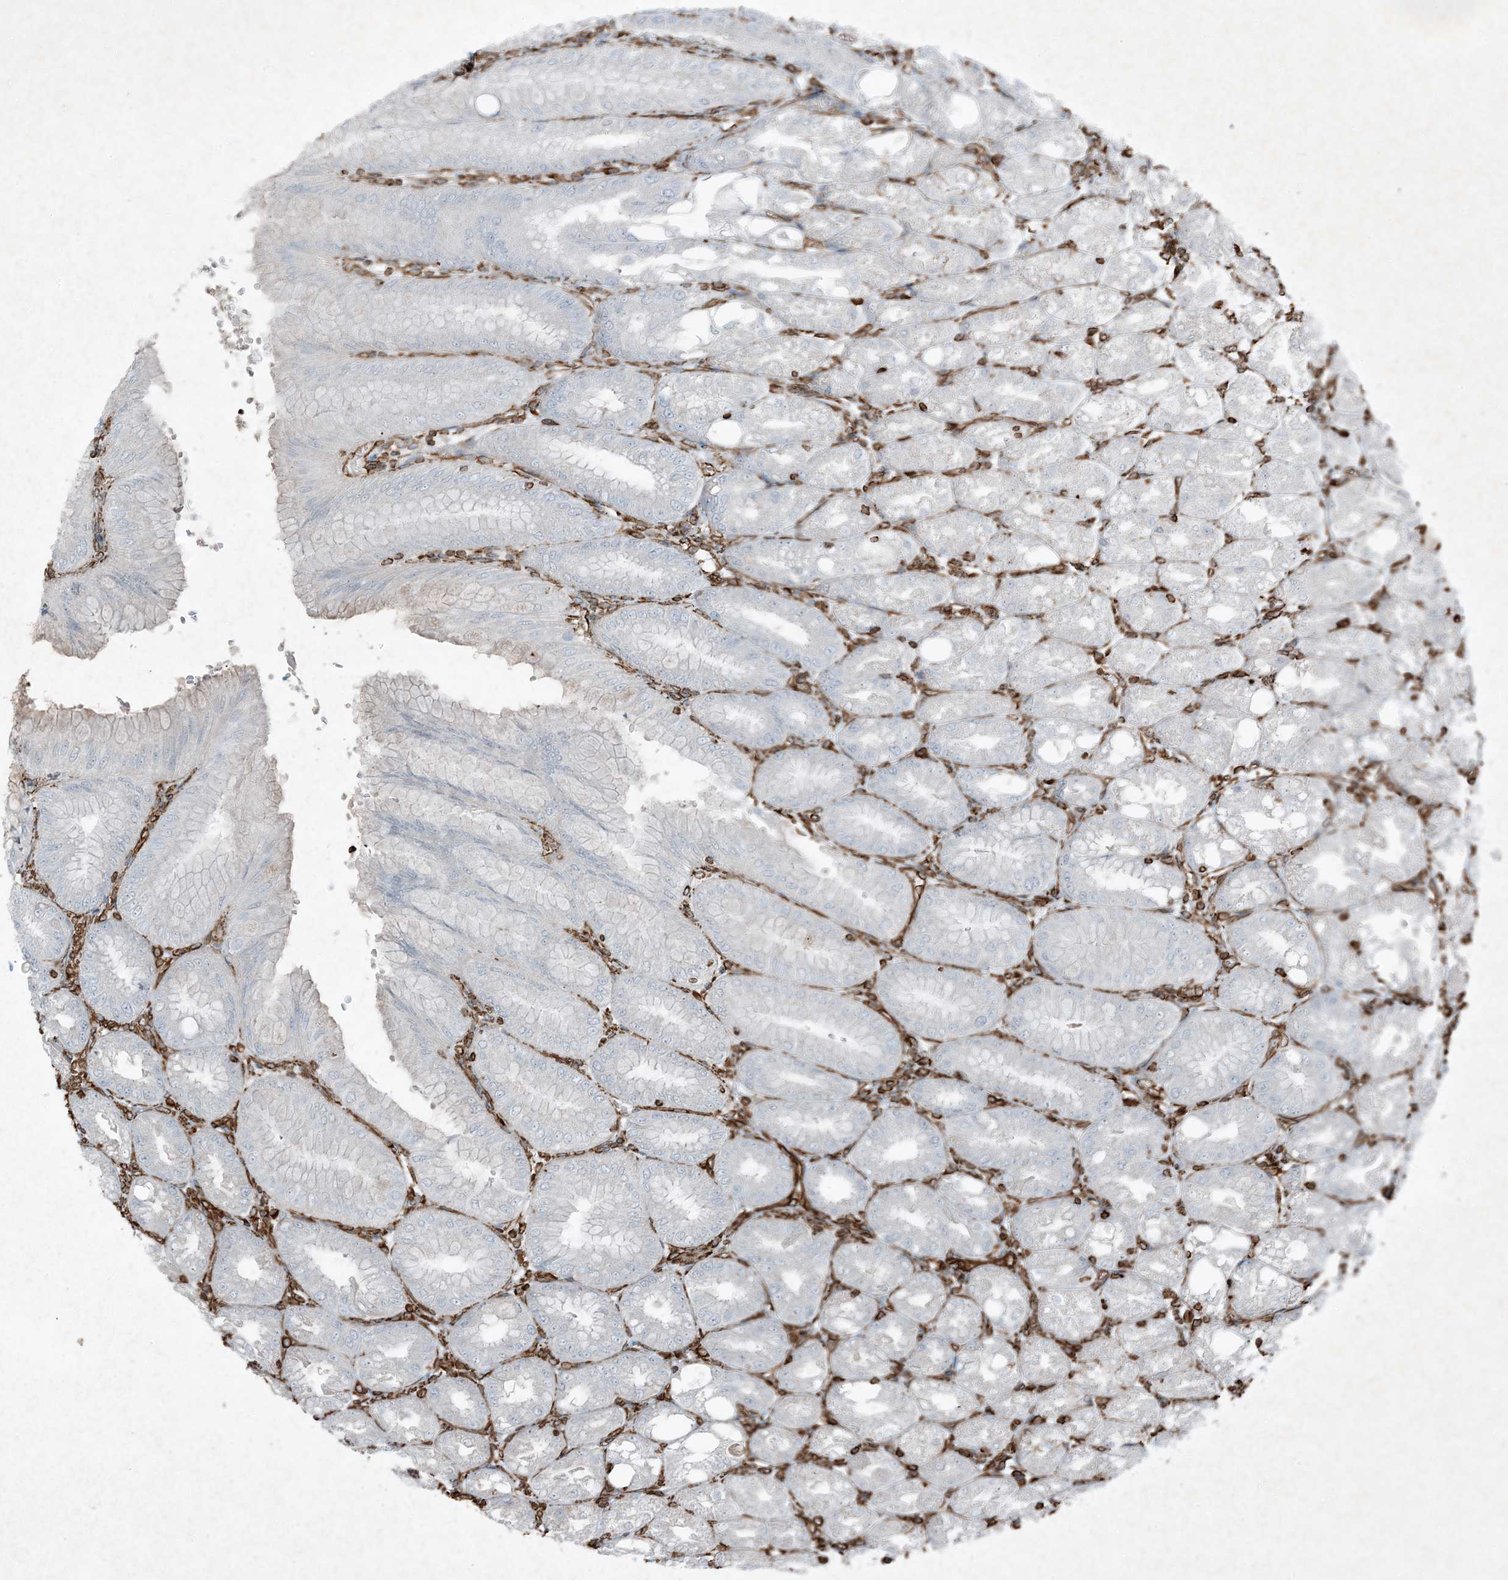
{"staining": {"intensity": "negative", "quantity": "none", "location": "none"}, "tissue": "stomach", "cell_type": "Glandular cells", "image_type": "normal", "snomed": [{"axis": "morphology", "description": "Normal tissue, NOS"}, {"axis": "topography", "description": "Stomach, lower"}], "caption": "Immunohistochemical staining of benign human stomach displays no significant positivity in glandular cells.", "gene": "RYK", "patient": {"sex": "male", "age": 71}}